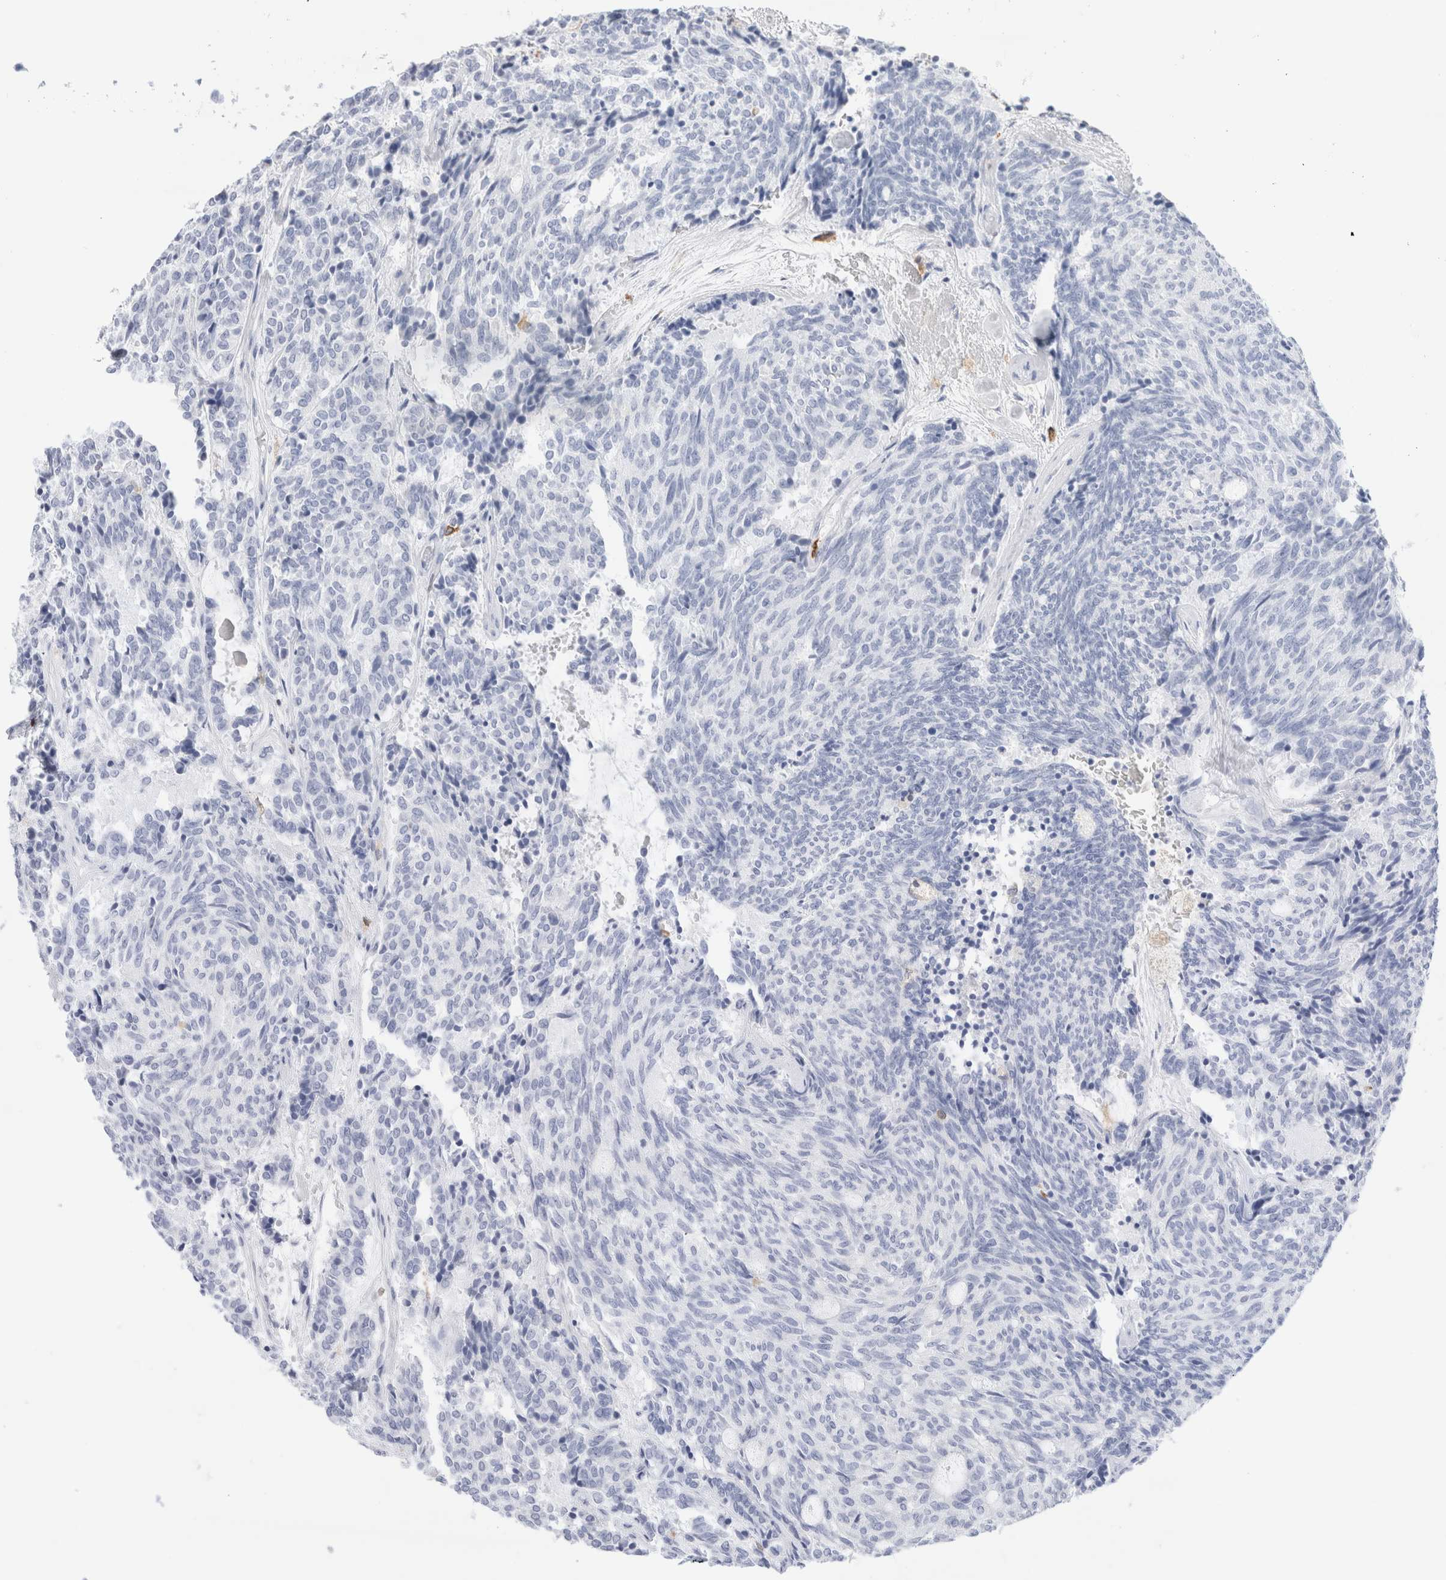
{"staining": {"intensity": "negative", "quantity": "none", "location": "none"}, "tissue": "carcinoid", "cell_type": "Tumor cells", "image_type": "cancer", "snomed": [{"axis": "morphology", "description": "Carcinoid, malignant, NOS"}, {"axis": "topography", "description": "Pancreas"}], "caption": "Immunohistochemistry of human carcinoid exhibits no positivity in tumor cells.", "gene": "ALOX5AP", "patient": {"sex": "female", "age": 54}}